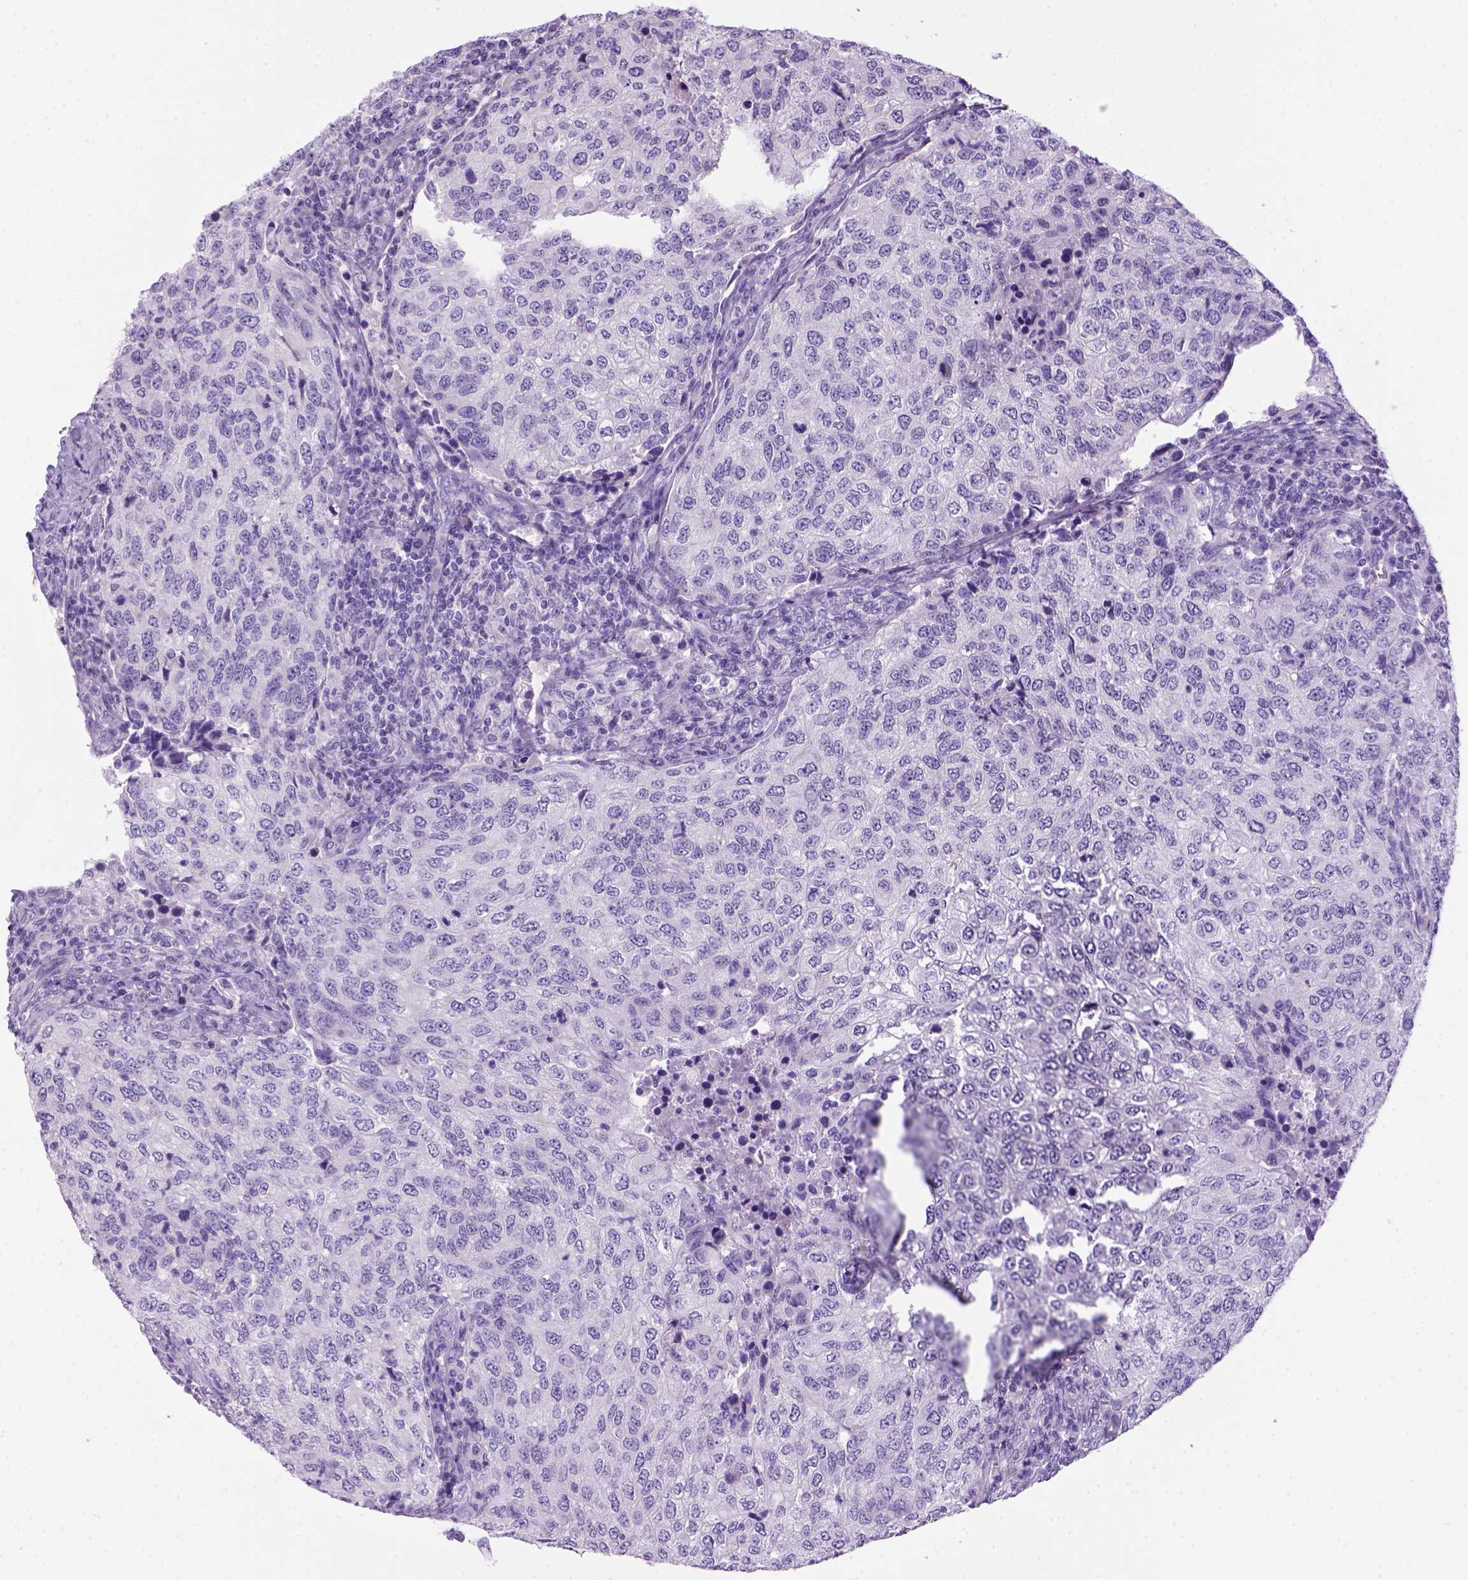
{"staining": {"intensity": "negative", "quantity": "none", "location": "none"}, "tissue": "urothelial cancer", "cell_type": "Tumor cells", "image_type": "cancer", "snomed": [{"axis": "morphology", "description": "Urothelial carcinoma, High grade"}, {"axis": "topography", "description": "Urinary bladder"}], "caption": "Tumor cells show no significant protein positivity in high-grade urothelial carcinoma. (IHC, brightfield microscopy, high magnification).", "gene": "ARHGEF33", "patient": {"sex": "female", "age": 78}}